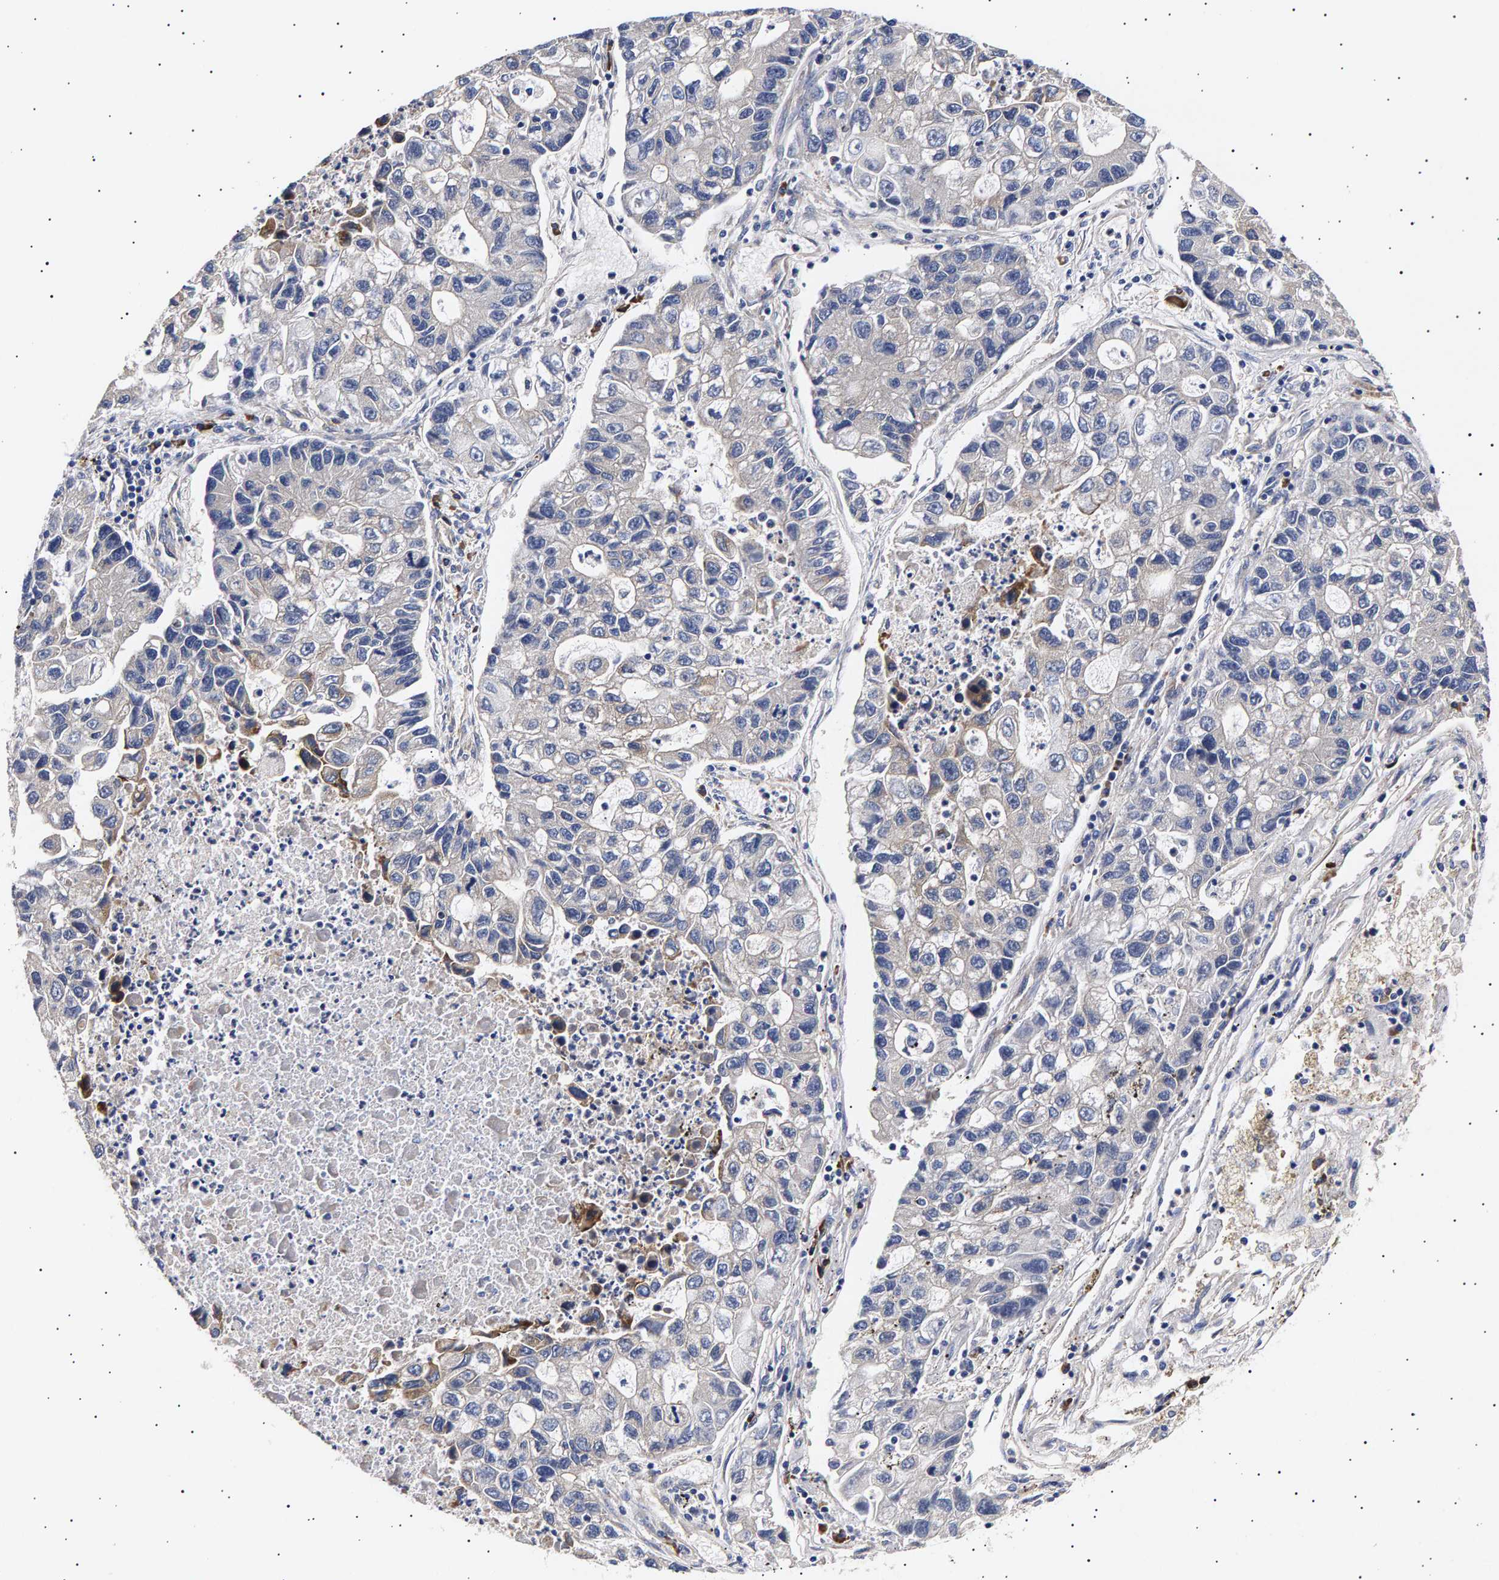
{"staining": {"intensity": "negative", "quantity": "none", "location": "none"}, "tissue": "lung cancer", "cell_type": "Tumor cells", "image_type": "cancer", "snomed": [{"axis": "morphology", "description": "Adenocarcinoma, NOS"}, {"axis": "topography", "description": "Lung"}], "caption": "Immunohistochemistry (IHC) photomicrograph of adenocarcinoma (lung) stained for a protein (brown), which displays no positivity in tumor cells.", "gene": "ANKRD40", "patient": {"sex": "female", "age": 51}}